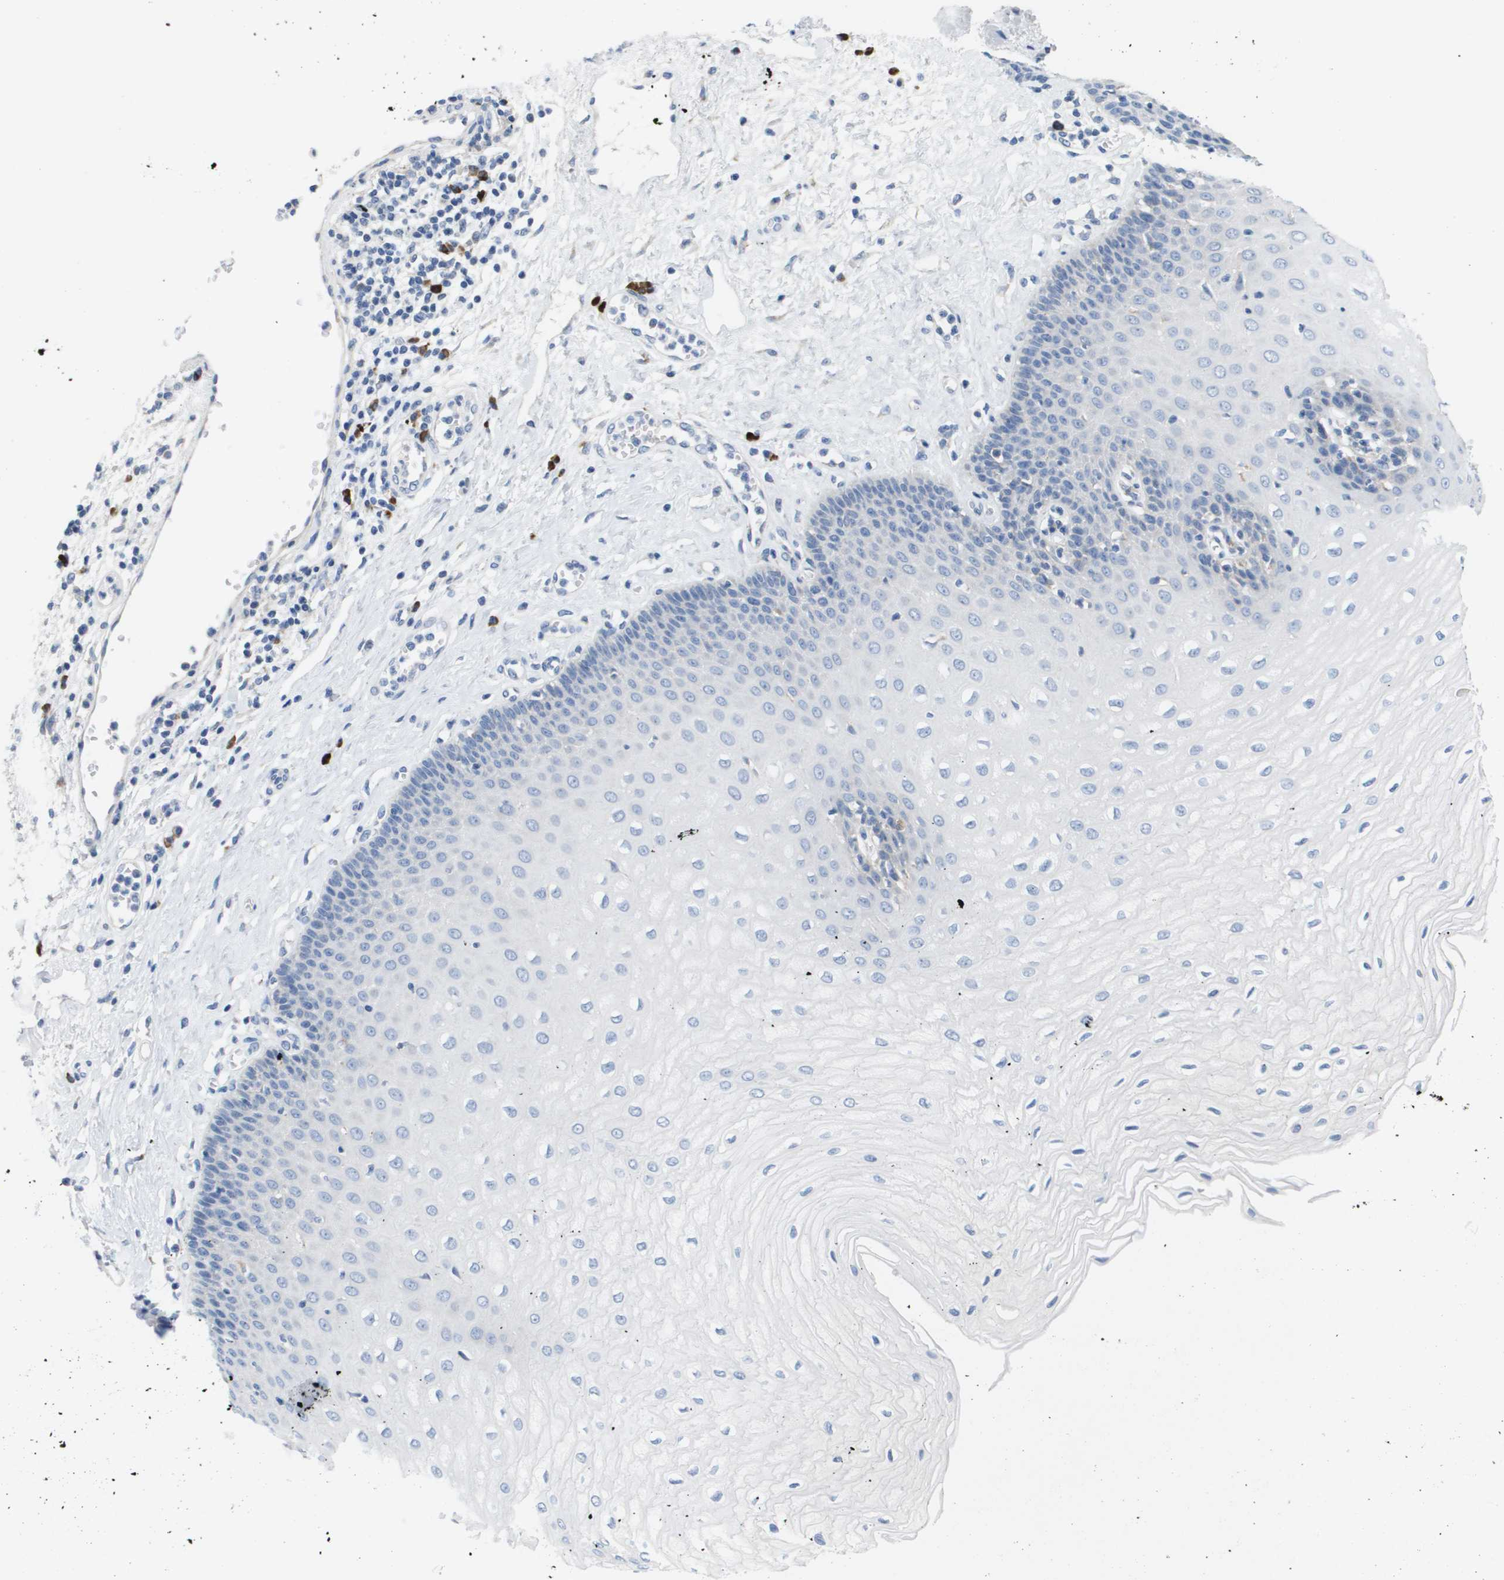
{"staining": {"intensity": "negative", "quantity": "none", "location": "none"}, "tissue": "esophagus", "cell_type": "Squamous epithelial cells", "image_type": "normal", "snomed": [{"axis": "morphology", "description": "Normal tissue, NOS"}, {"axis": "morphology", "description": "Squamous cell carcinoma, NOS"}, {"axis": "topography", "description": "Esophagus"}], "caption": "A photomicrograph of esophagus stained for a protein shows no brown staining in squamous epithelial cells. (Immunohistochemistry (ihc), brightfield microscopy, high magnification).", "gene": "CD3G", "patient": {"sex": "male", "age": 65}}